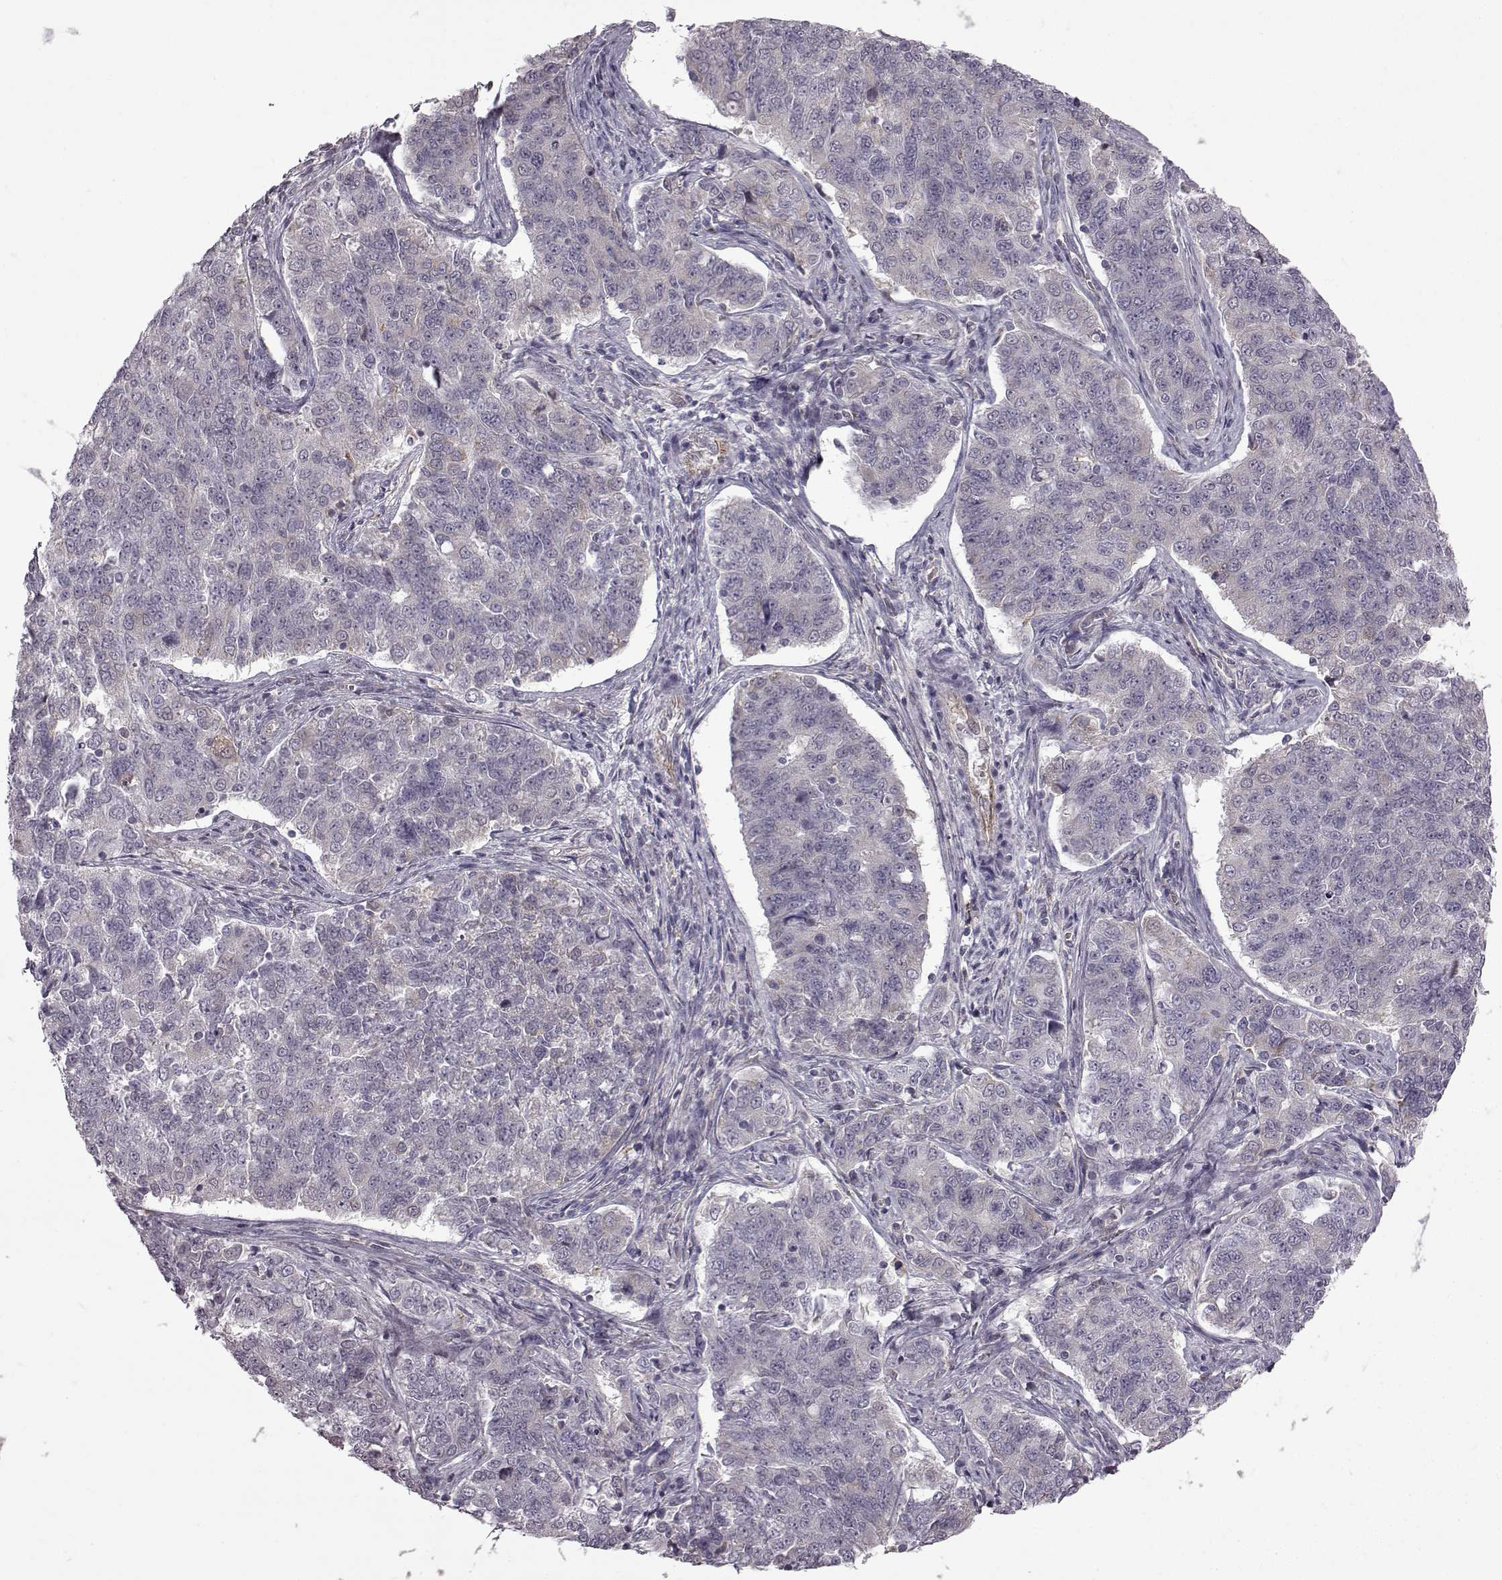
{"staining": {"intensity": "negative", "quantity": "none", "location": "none"}, "tissue": "endometrial cancer", "cell_type": "Tumor cells", "image_type": "cancer", "snomed": [{"axis": "morphology", "description": "Adenocarcinoma, NOS"}, {"axis": "topography", "description": "Endometrium"}], "caption": "Endometrial cancer (adenocarcinoma) was stained to show a protein in brown. There is no significant expression in tumor cells.", "gene": "B3GNT6", "patient": {"sex": "female", "age": 43}}